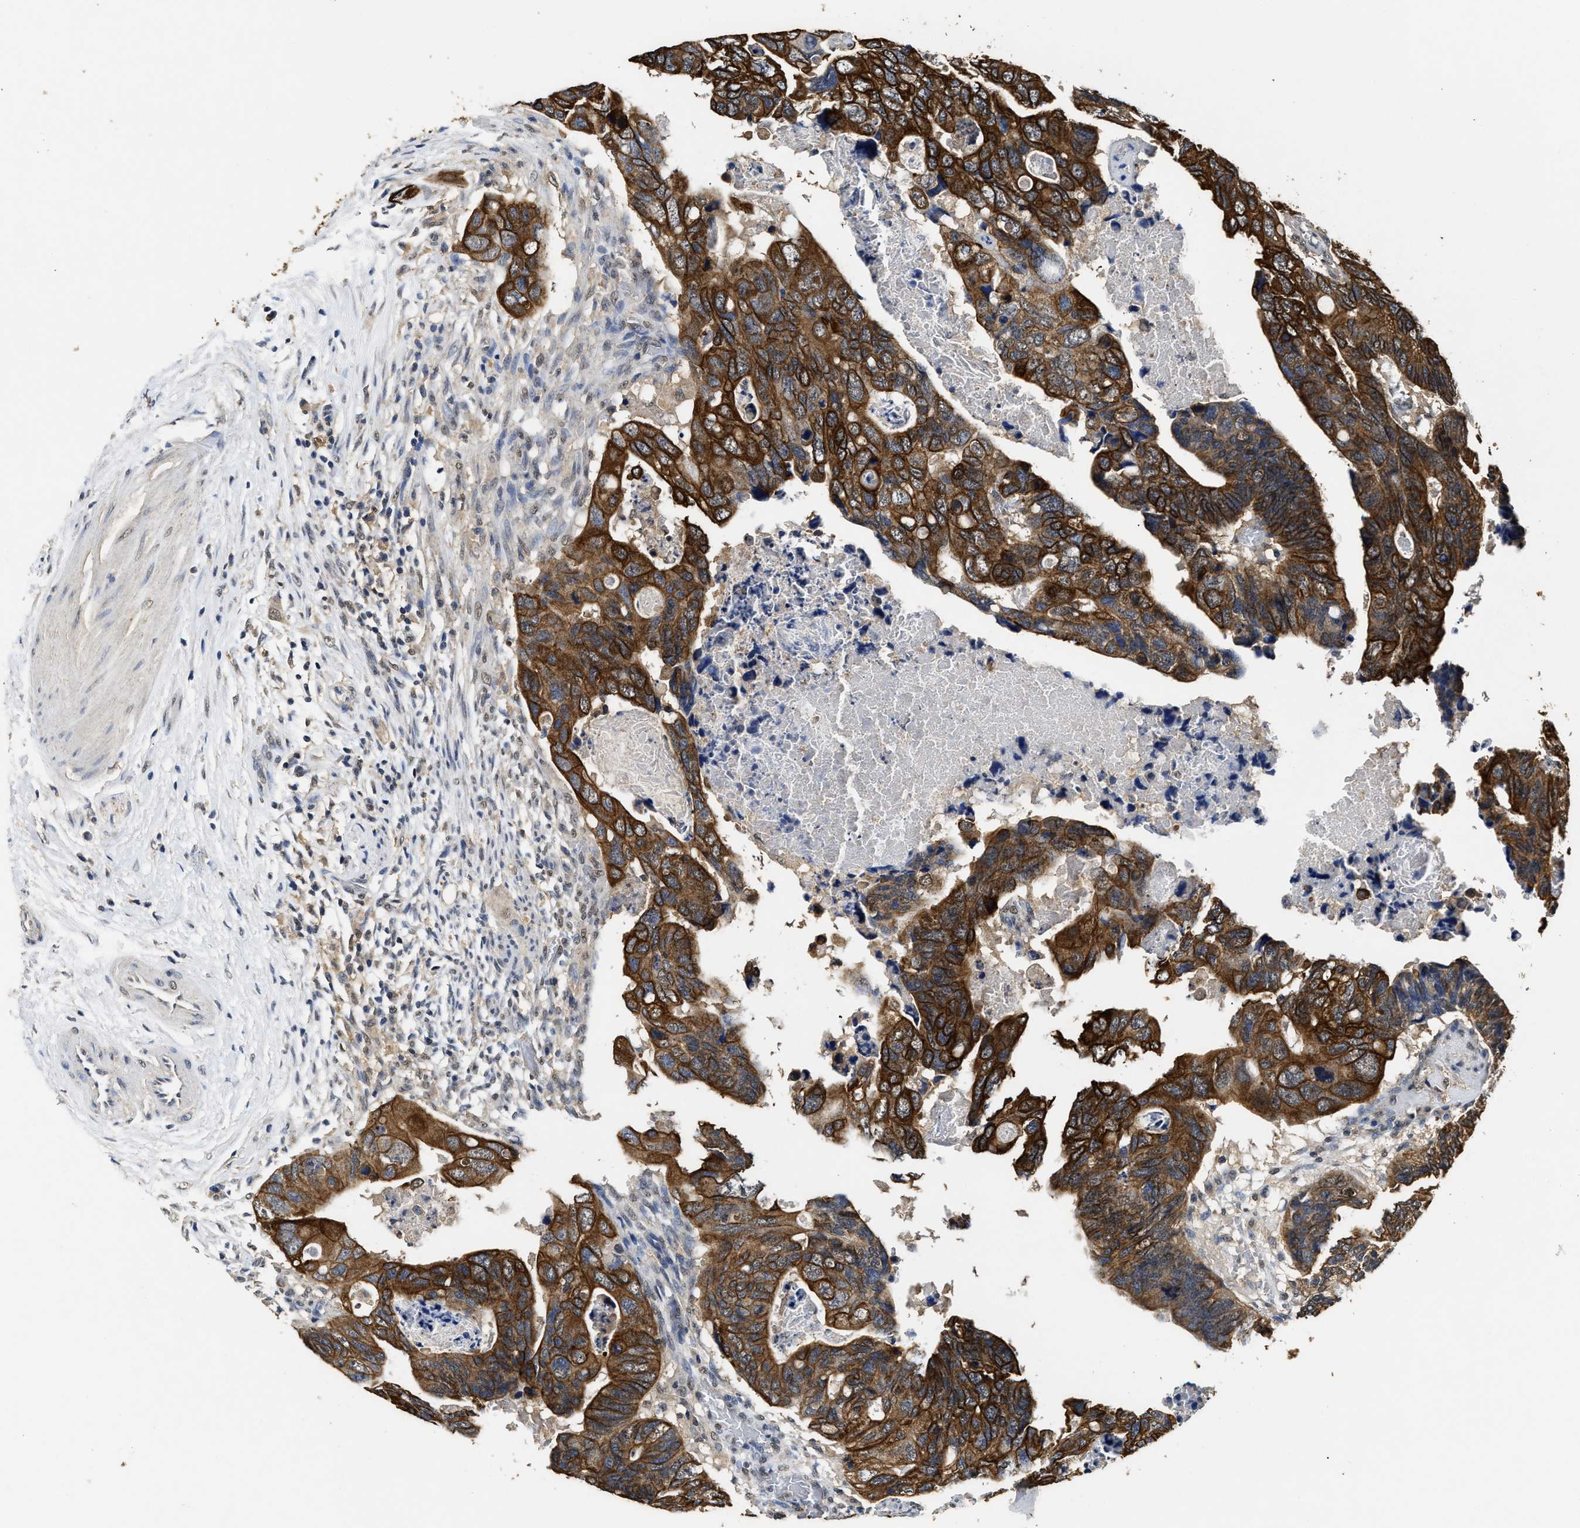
{"staining": {"intensity": "strong", "quantity": ">75%", "location": "cytoplasmic/membranous"}, "tissue": "colorectal cancer", "cell_type": "Tumor cells", "image_type": "cancer", "snomed": [{"axis": "morphology", "description": "Adenocarcinoma, NOS"}, {"axis": "topography", "description": "Rectum"}], "caption": "Immunohistochemistry (IHC) micrograph of human colorectal cancer stained for a protein (brown), which demonstrates high levels of strong cytoplasmic/membranous staining in approximately >75% of tumor cells.", "gene": "CTNNA1", "patient": {"sex": "male", "age": 53}}